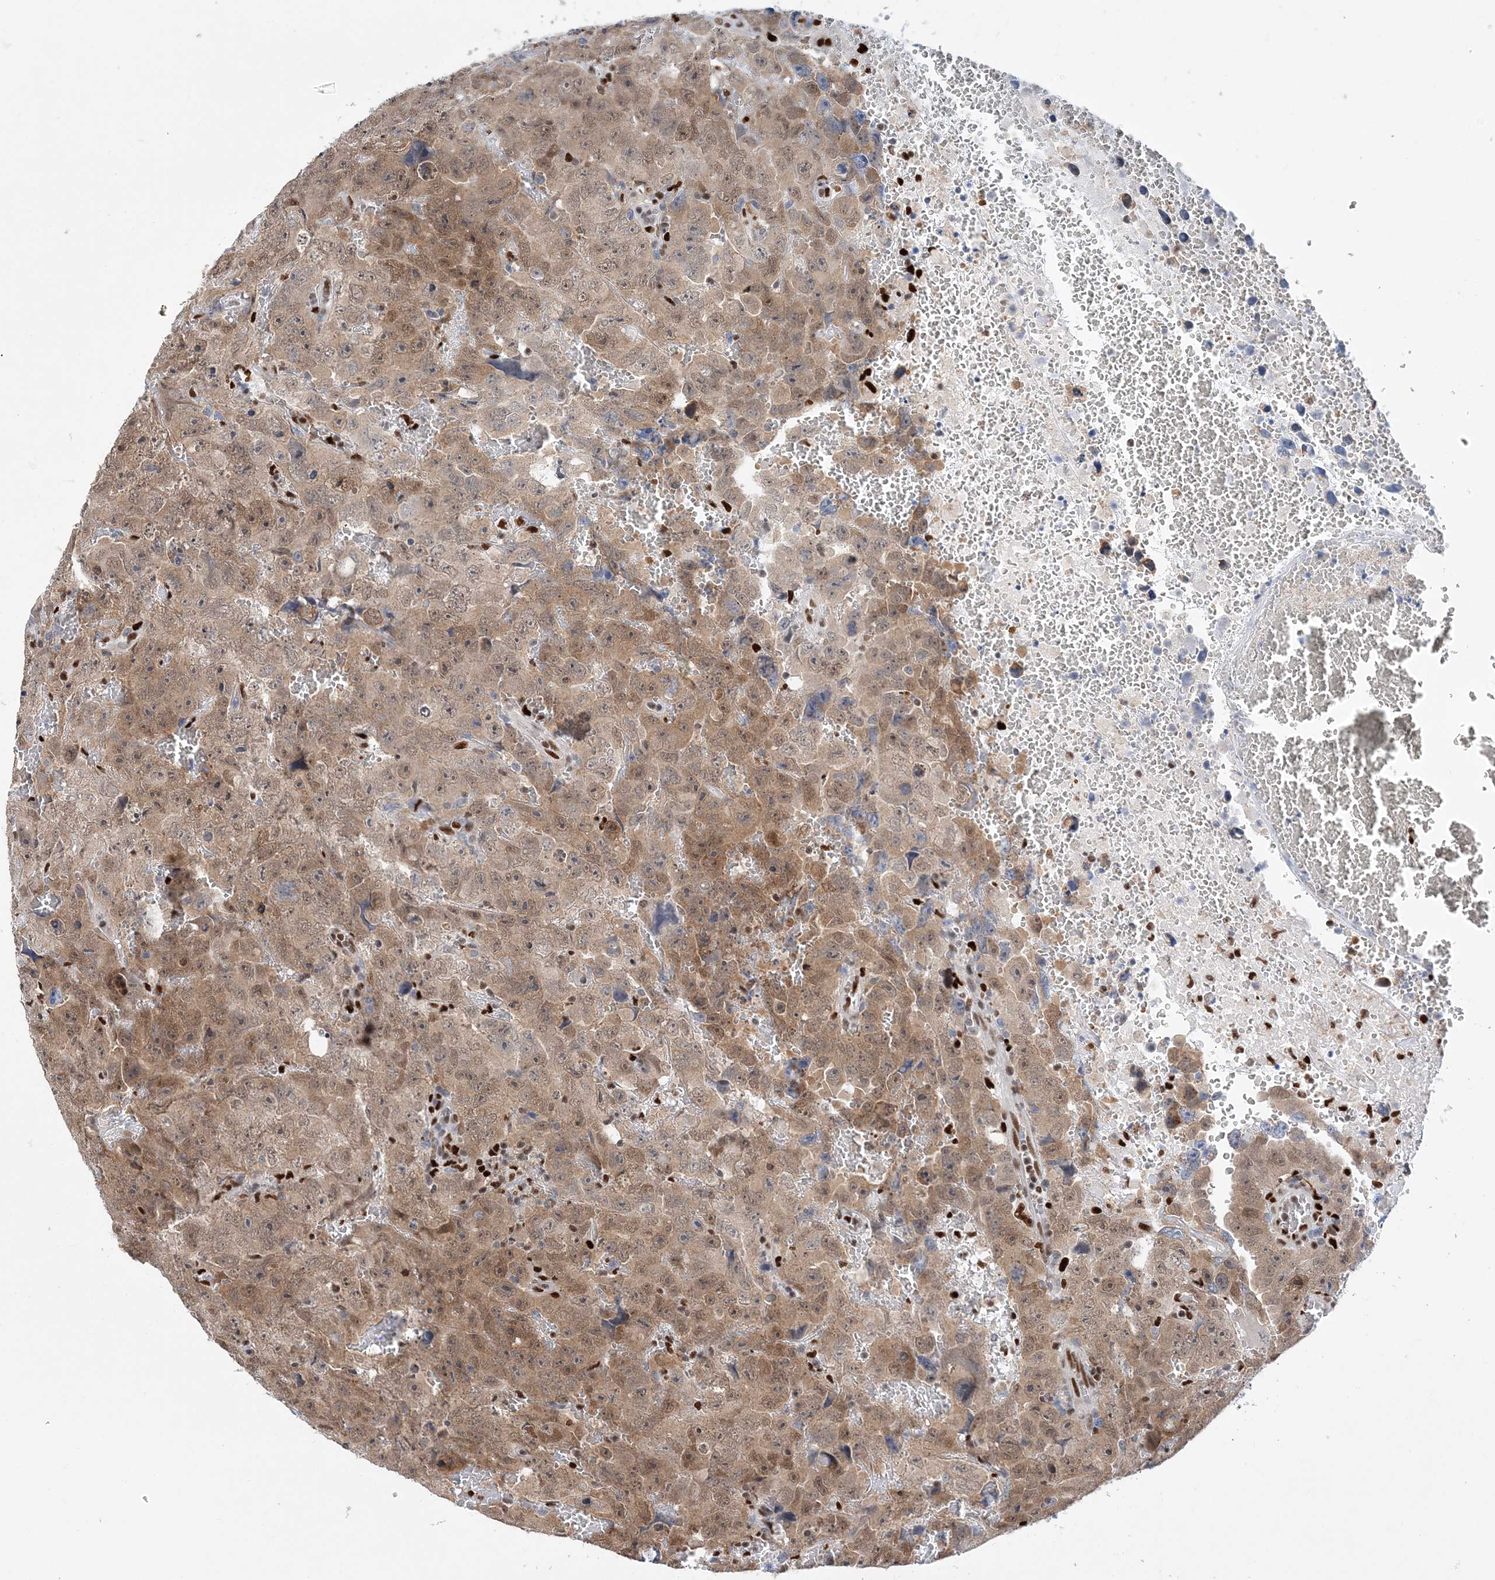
{"staining": {"intensity": "moderate", "quantity": ">75%", "location": "cytoplasmic/membranous,nuclear"}, "tissue": "testis cancer", "cell_type": "Tumor cells", "image_type": "cancer", "snomed": [{"axis": "morphology", "description": "Carcinoma, Embryonal, NOS"}, {"axis": "topography", "description": "Testis"}], "caption": "Tumor cells display moderate cytoplasmic/membranous and nuclear staining in approximately >75% of cells in testis embryonal carcinoma.", "gene": "NIT2", "patient": {"sex": "male", "age": 45}}